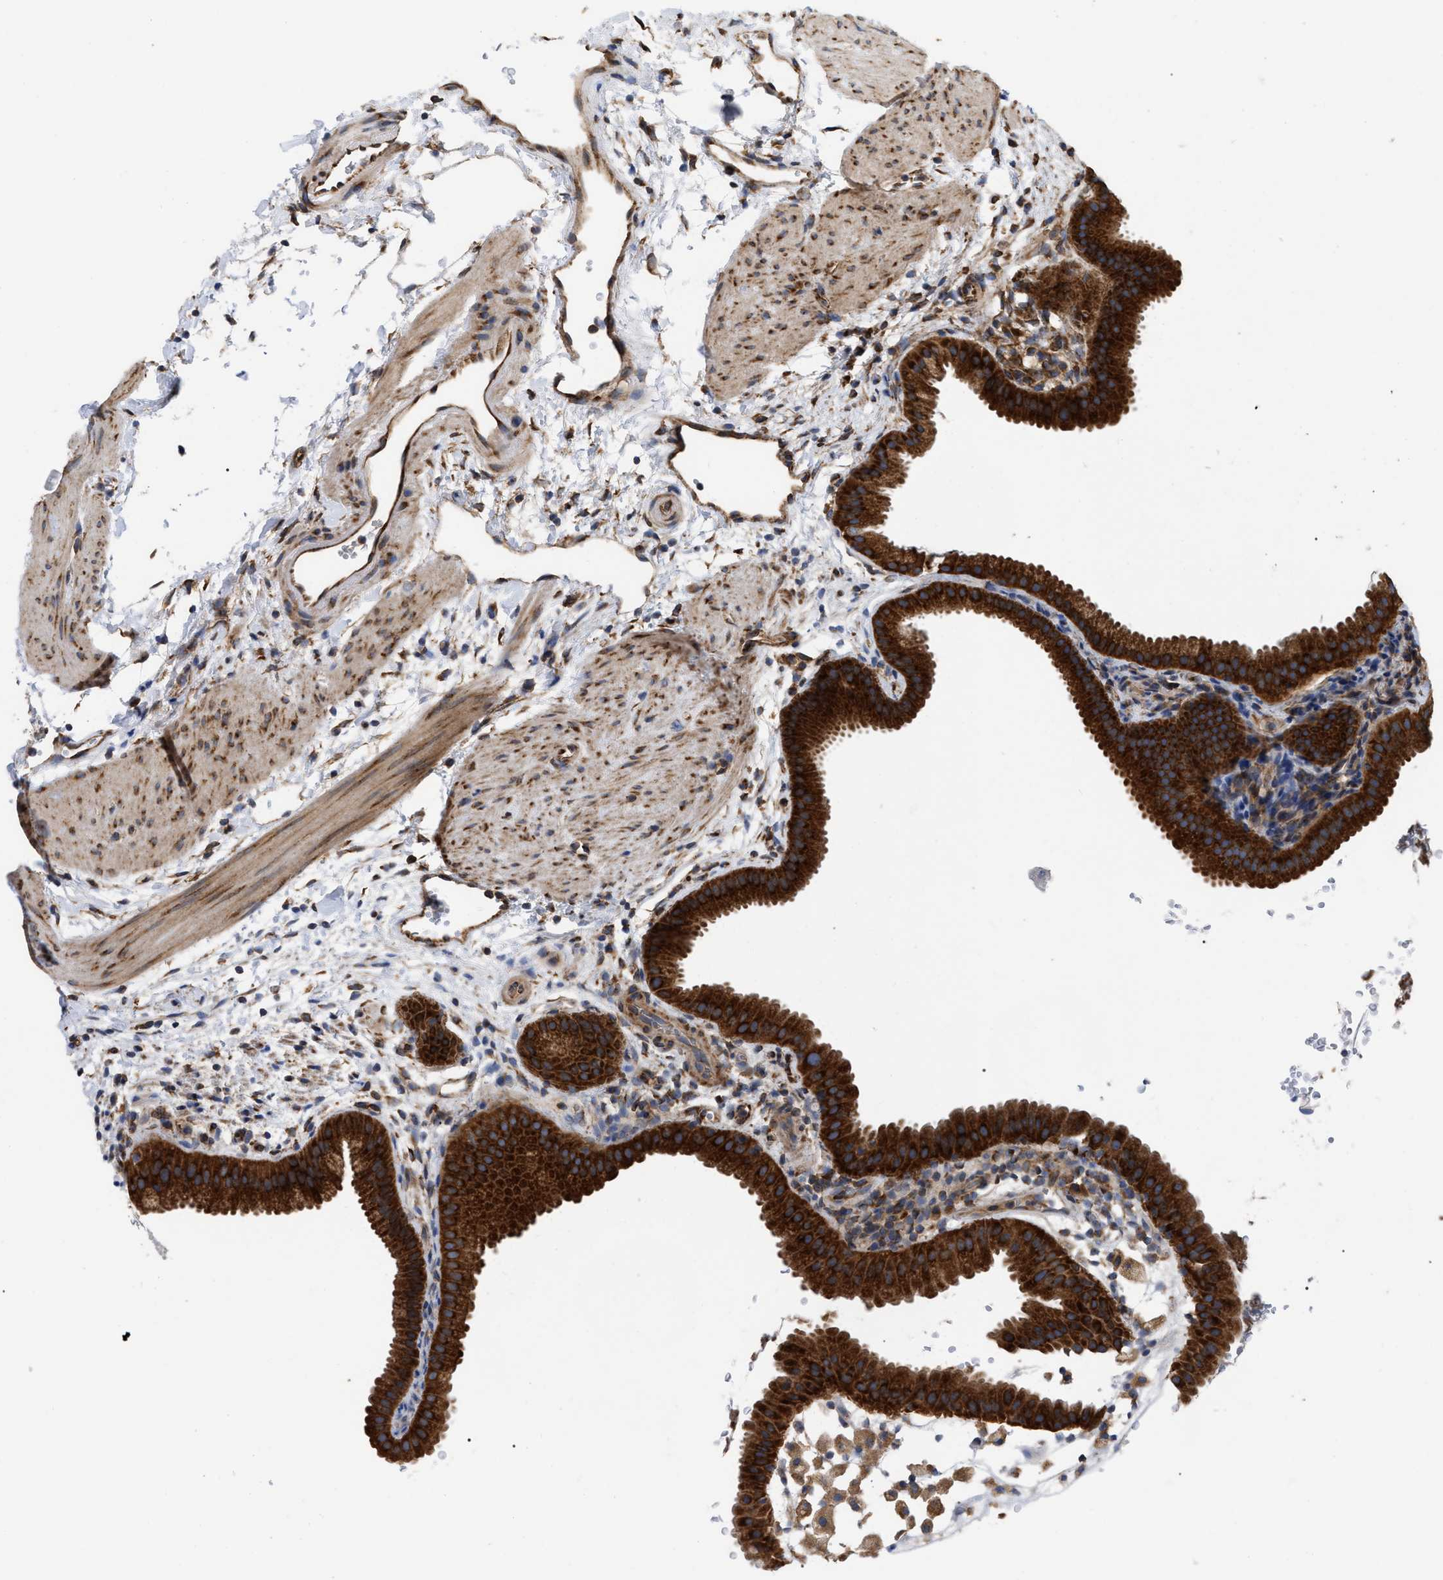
{"staining": {"intensity": "strong", "quantity": ">75%", "location": "cytoplasmic/membranous"}, "tissue": "gallbladder", "cell_type": "Glandular cells", "image_type": "normal", "snomed": [{"axis": "morphology", "description": "Normal tissue, NOS"}, {"axis": "topography", "description": "Gallbladder"}], "caption": "Glandular cells exhibit strong cytoplasmic/membranous positivity in approximately >75% of cells in unremarkable gallbladder.", "gene": "FAM120A", "patient": {"sex": "female", "age": 64}}